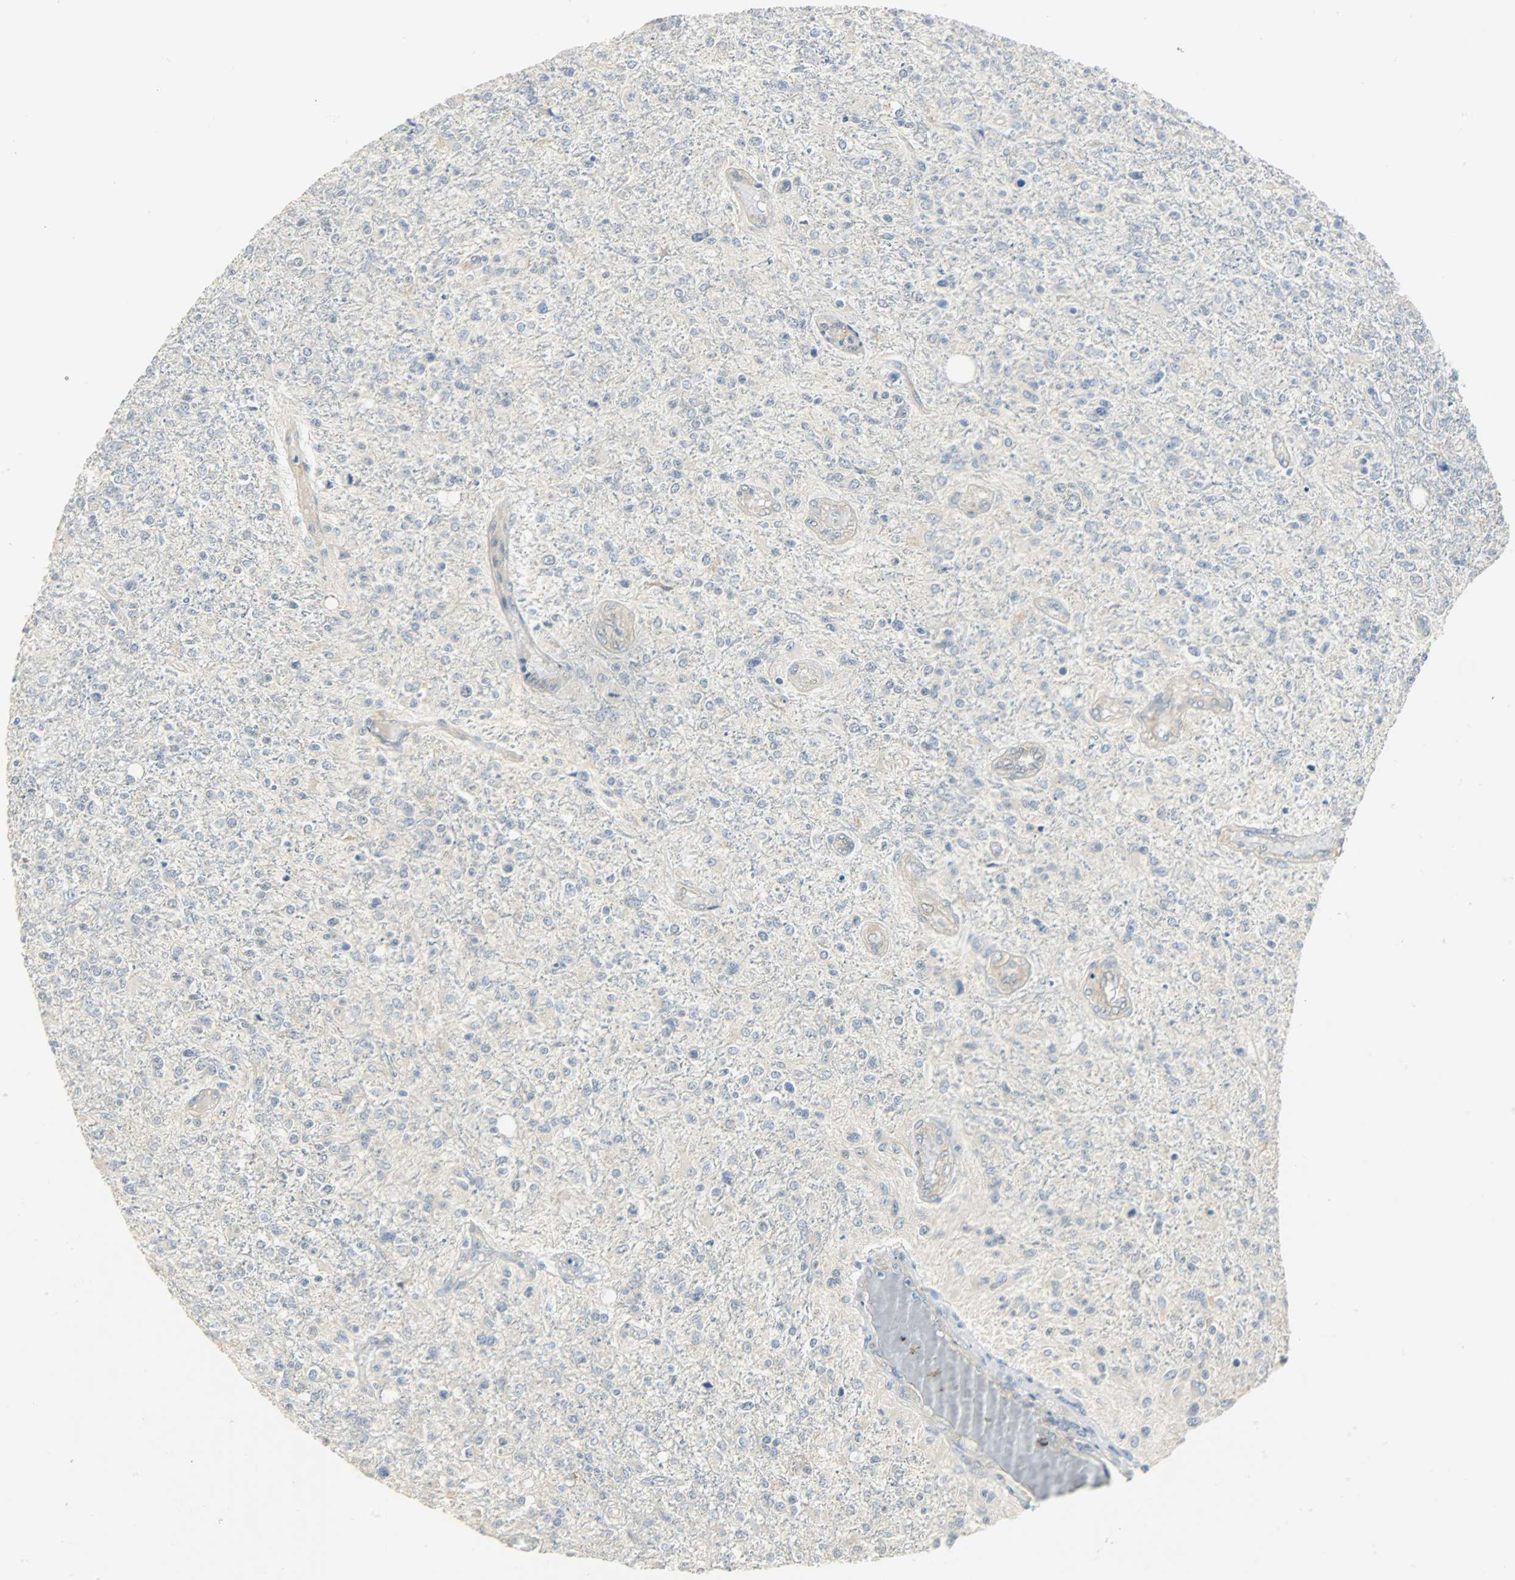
{"staining": {"intensity": "negative", "quantity": "none", "location": "none"}, "tissue": "glioma", "cell_type": "Tumor cells", "image_type": "cancer", "snomed": [{"axis": "morphology", "description": "Glioma, malignant, High grade"}, {"axis": "topography", "description": "Cerebral cortex"}], "caption": "High power microscopy photomicrograph of an immunohistochemistry histopathology image of malignant glioma (high-grade), revealing no significant staining in tumor cells.", "gene": "USP13", "patient": {"sex": "male", "age": 76}}